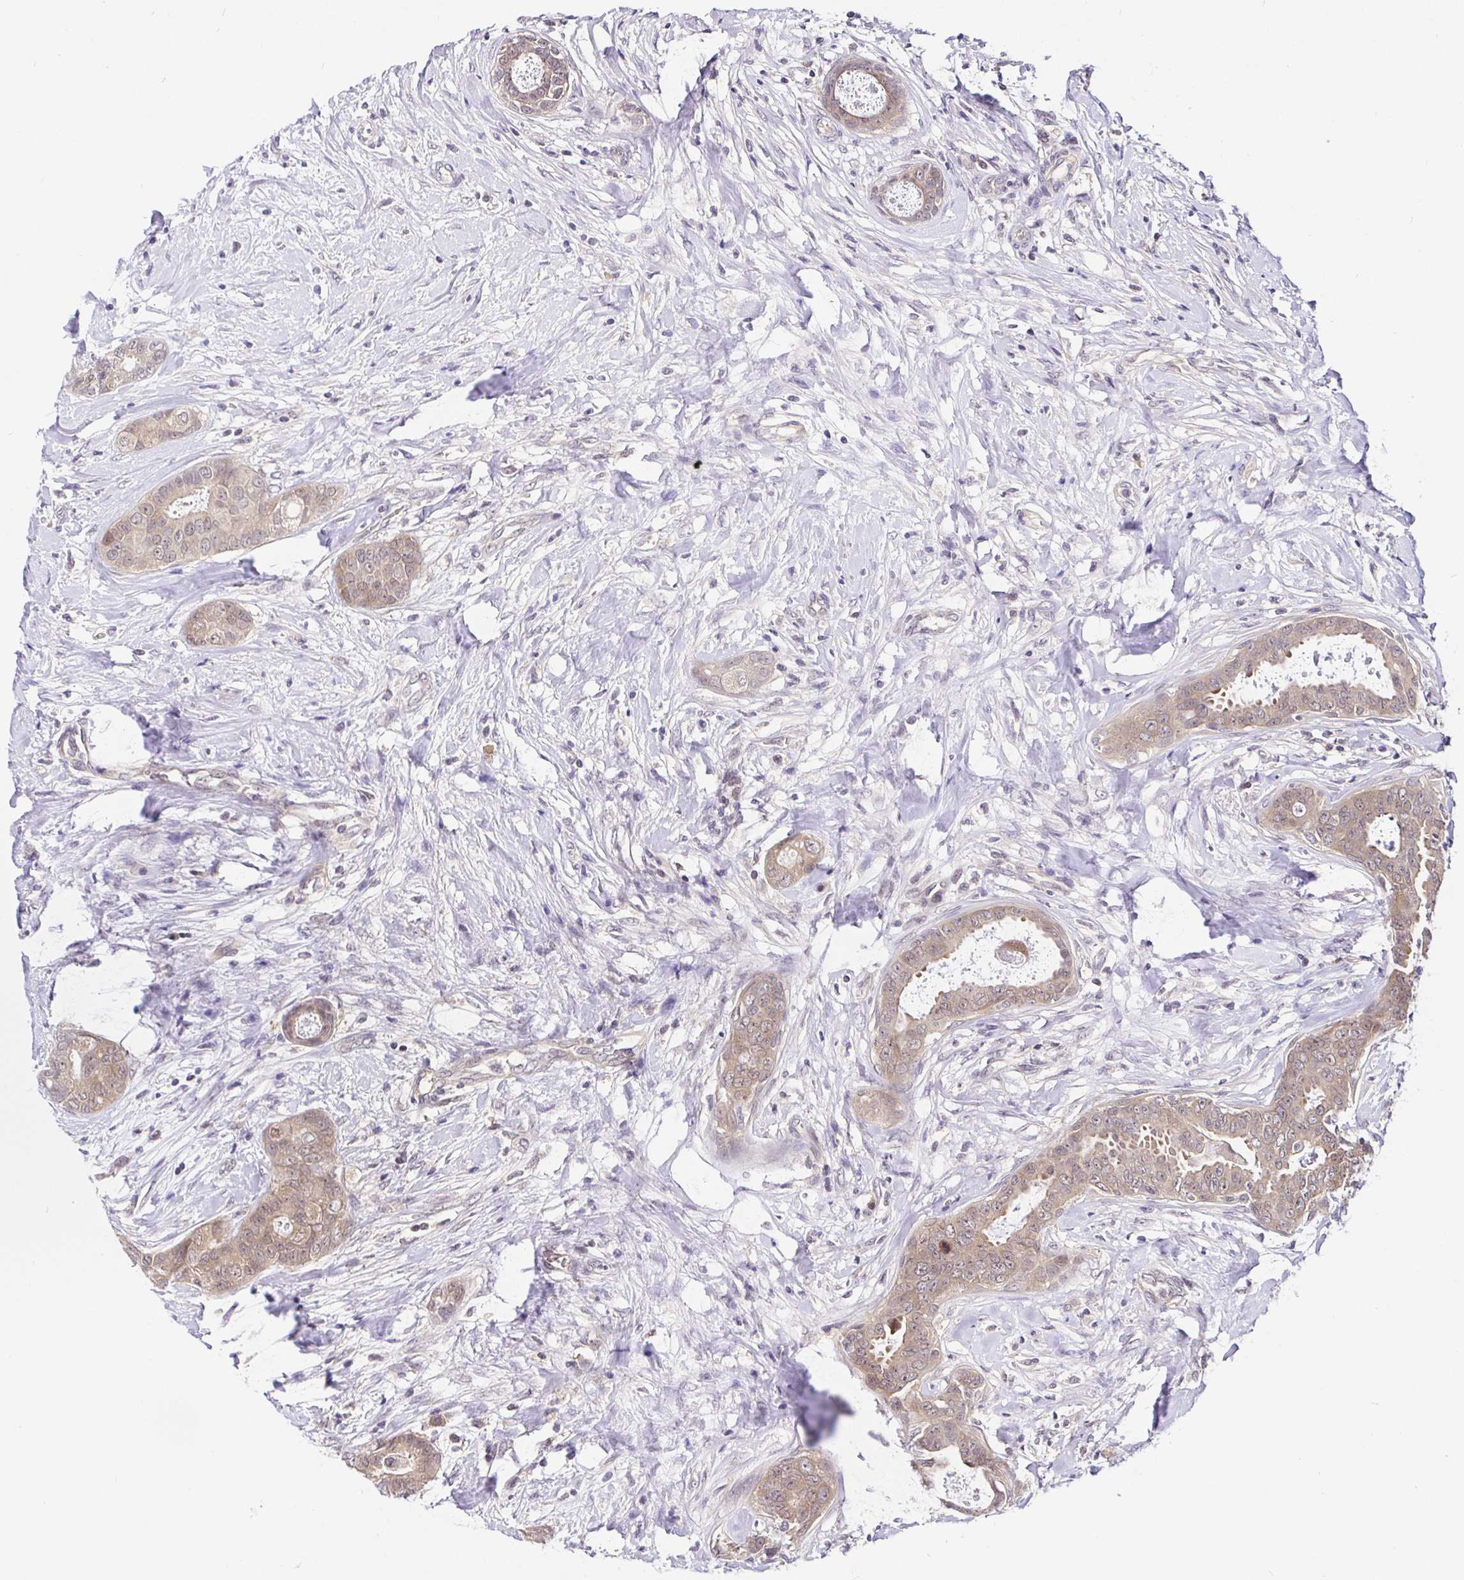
{"staining": {"intensity": "weak", "quantity": ">75%", "location": "cytoplasmic/membranous,nuclear"}, "tissue": "breast cancer", "cell_type": "Tumor cells", "image_type": "cancer", "snomed": [{"axis": "morphology", "description": "Duct carcinoma"}, {"axis": "topography", "description": "Breast"}], "caption": "Invasive ductal carcinoma (breast) stained with a protein marker demonstrates weak staining in tumor cells.", "gene": "UBE2M", "patient": {"sex": "female", "age": 45}}